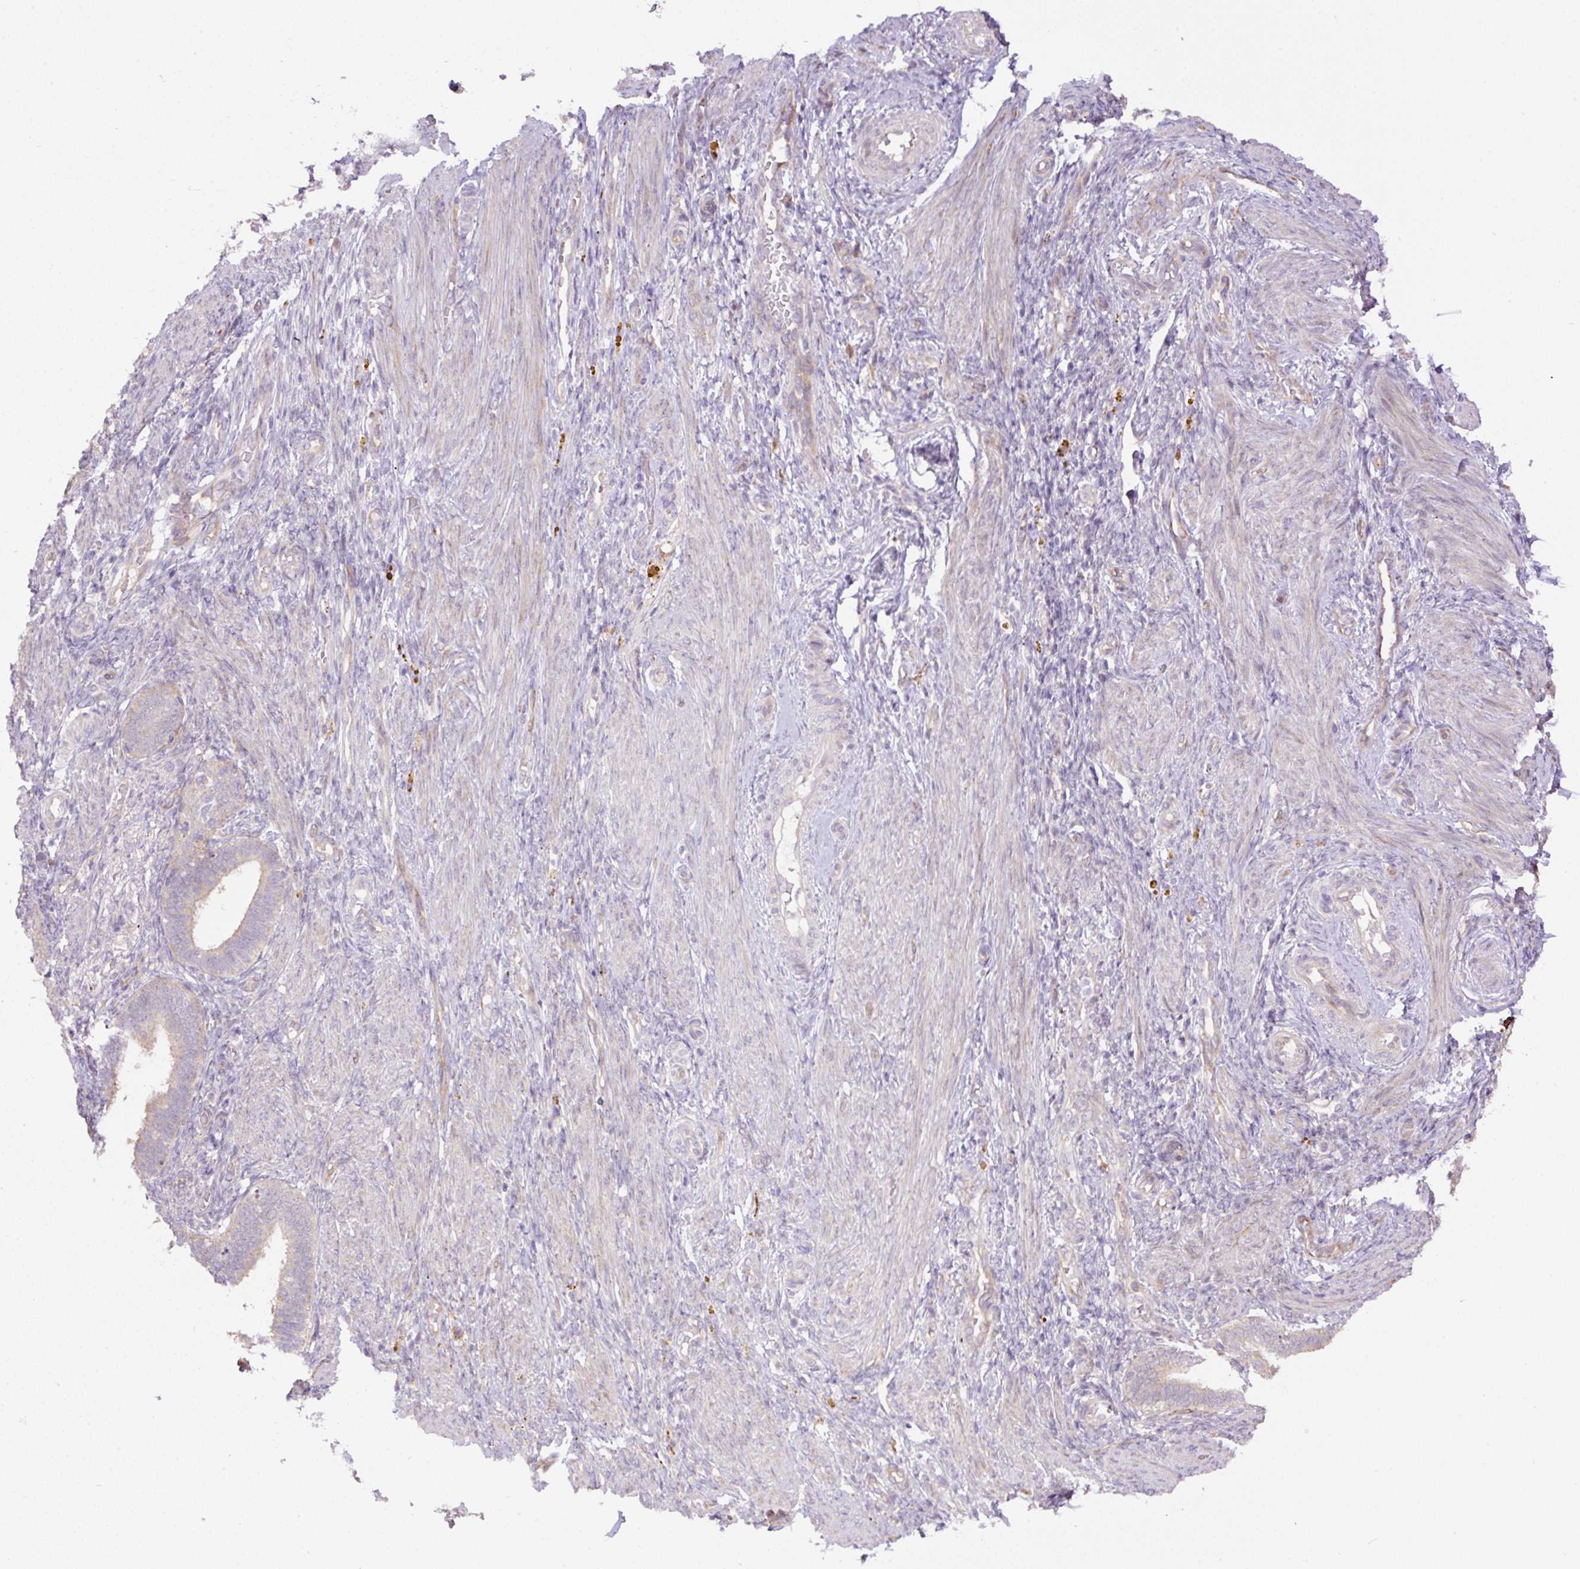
{"staining": {"intensity": "negative", "quantity": "none", "location": "none"}, "tissue": "endometrium", "cell_type": "Cells in endometrial stroma", "image_type": "normal", "snomed": [{"axis": "morphology", "description": "Normal tissue, NOS"}, {"axis": "topography", "description": "Endometrium"}], "caption": "Immunohistochemical staining of unremarkable human endometrium displays no significant staining in cells in endometrial stroma. Nuclei are stained in blue.", "gene": "PPME1", "patient": {"sex": "female", "age": 34}}